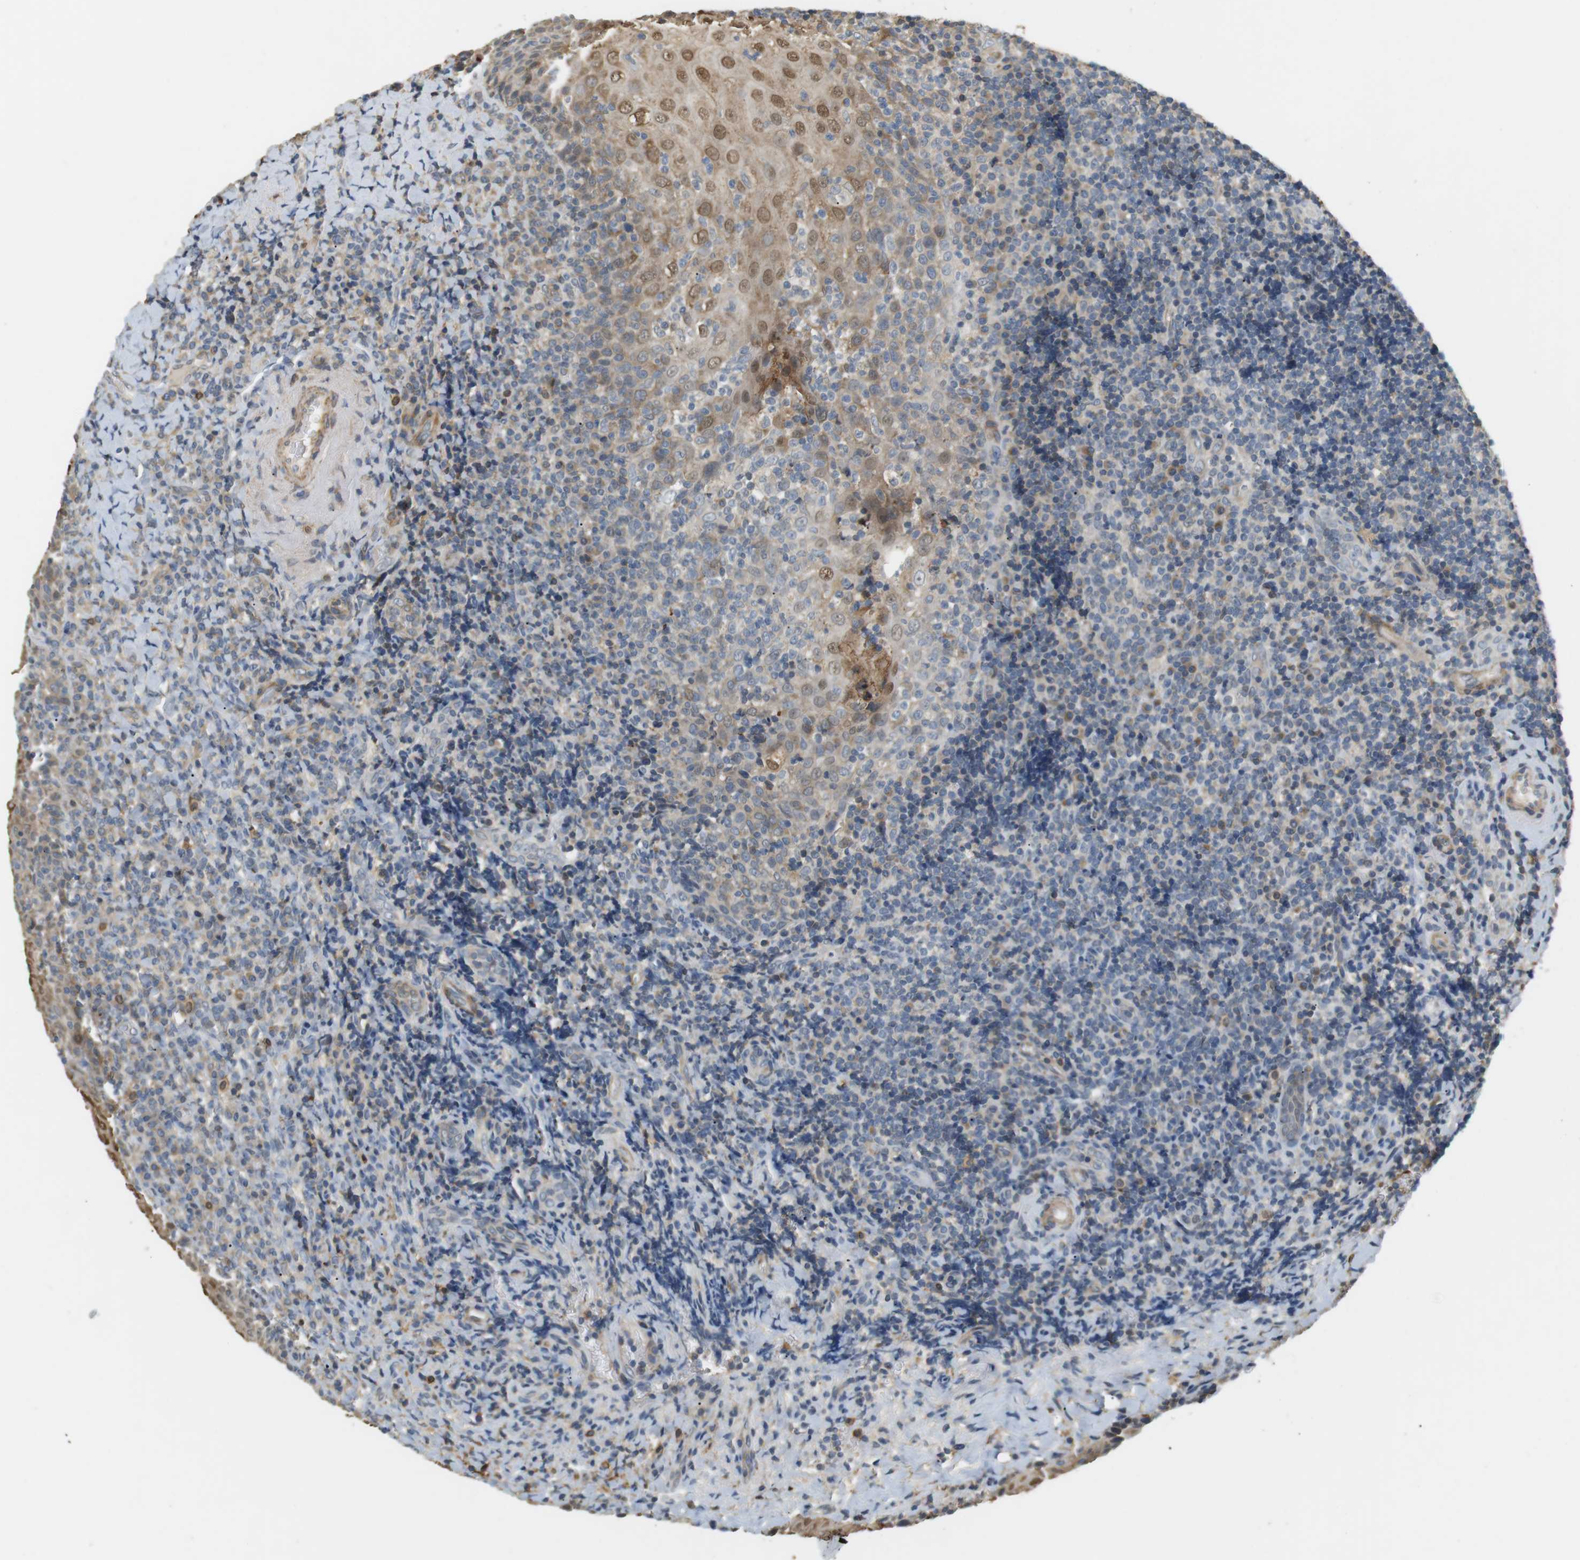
{"staining": {"intensity": "weak", "quantity": "25%-75%", "location": "cytoplasmic/membranous"}, "tissue": "tonsil", "cell_type": "Germinal center cells", "image_type": "normal", "snomed": [{"axis": "morphology", "description": "Normal tissue, NOS"}, {"axis": "topography", "description": "Tonsil"}], "caption": "Immunohistochemistry (IHC) of benign tonsil demonstrates low levels of weak cytoplasmic/membranous expression in about 25%-75% of germinal center cells. (IHC, brightfield microscopy, high magnification).", "gene": "P2RY1", "patient": {"sex": "male", "age": 37}}